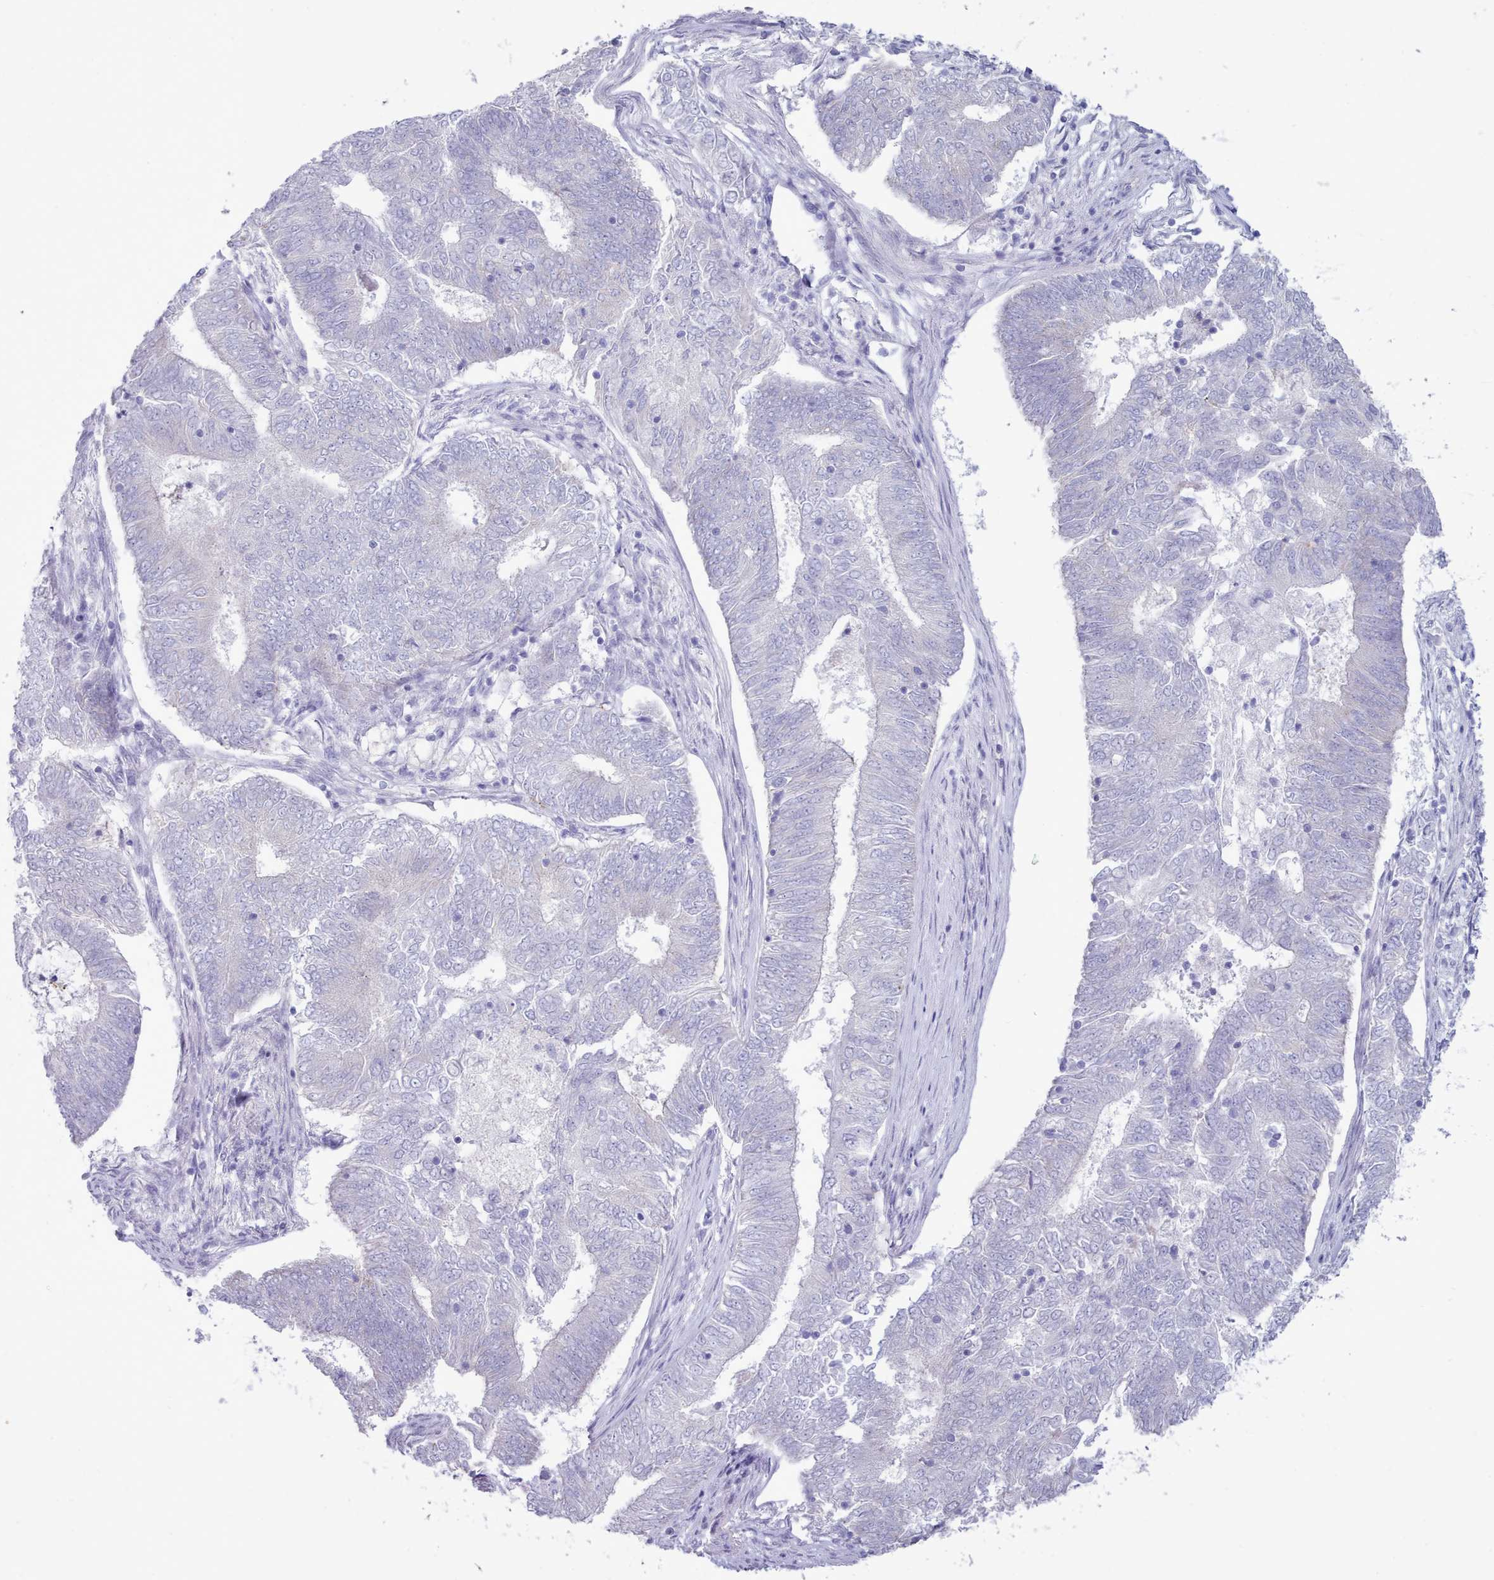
{"staining": {"intensity": "negative", "quantity": "none", "location": "none"}, "tissue": "endometrial cancer", "cell_type": "Tumor cells", "image_type": "cancer", "snomed": [{"axis": "morphology", "description": "Adenocarcinoma, NOS"}, {"axis": "topography", "description": "Endometrium"}], "caption": "Endometrial adenocarcinoma stained for a protein using immunohistochemistry (IHC) exhibits no staining tumor cells.", "gene": "TMEM253", "patient": {"sex": "female", "age": 62}}